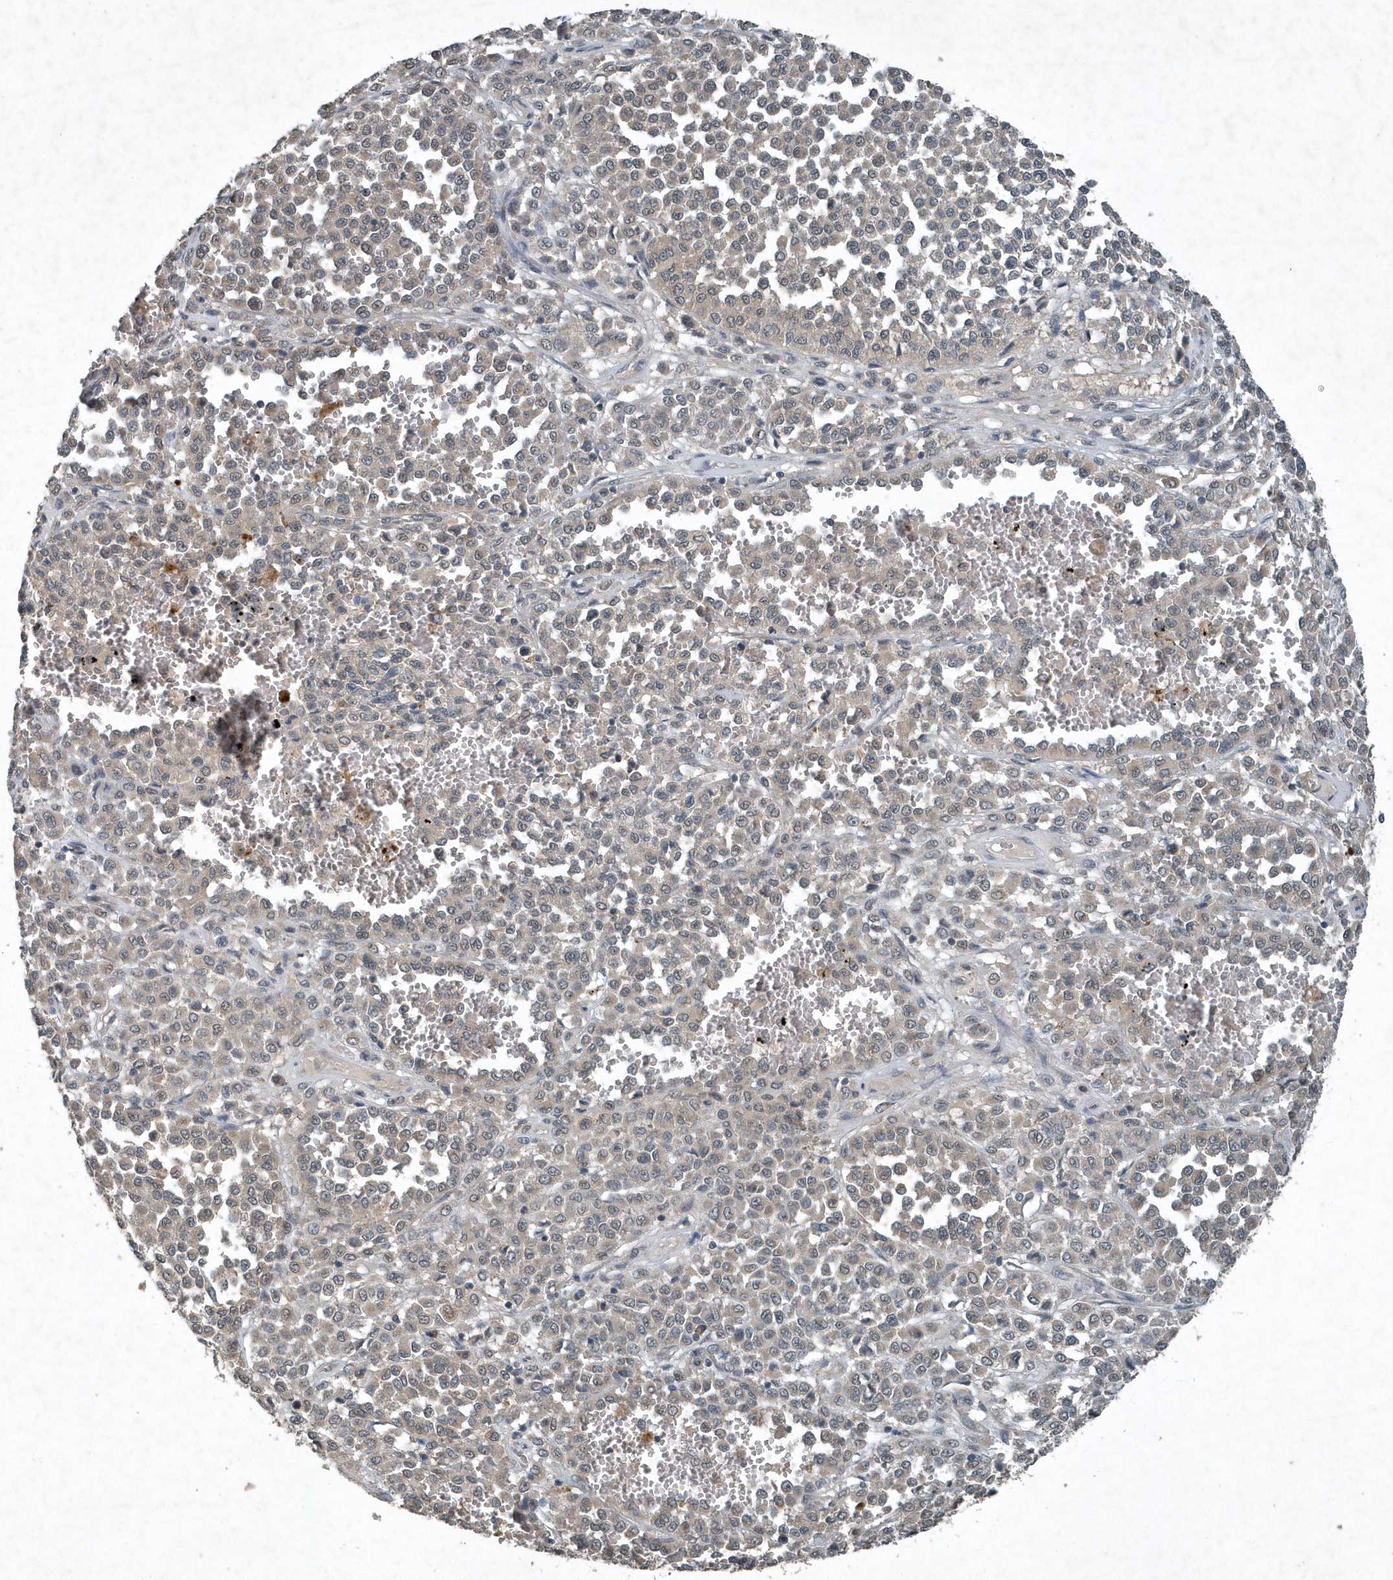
{"staining": {"intensity": "negative", "quantity": "none", "location": "none"}, "tissue": "melanoma", "cell_type": "Tumor cells", "image_type": "cancer", "snomed": [{"axis": "morphology", "description": "Malignant melanoma, Metastatic site"}, {"axis": "topography", "description": "Pancreas"}], "caption": "This is an immunohistochemistry (IHC) micrograph of melanoma. There is no positivity in tumor cells.", "gene": "SCFD2", "patient": {"sex": "female", "age": 30}}